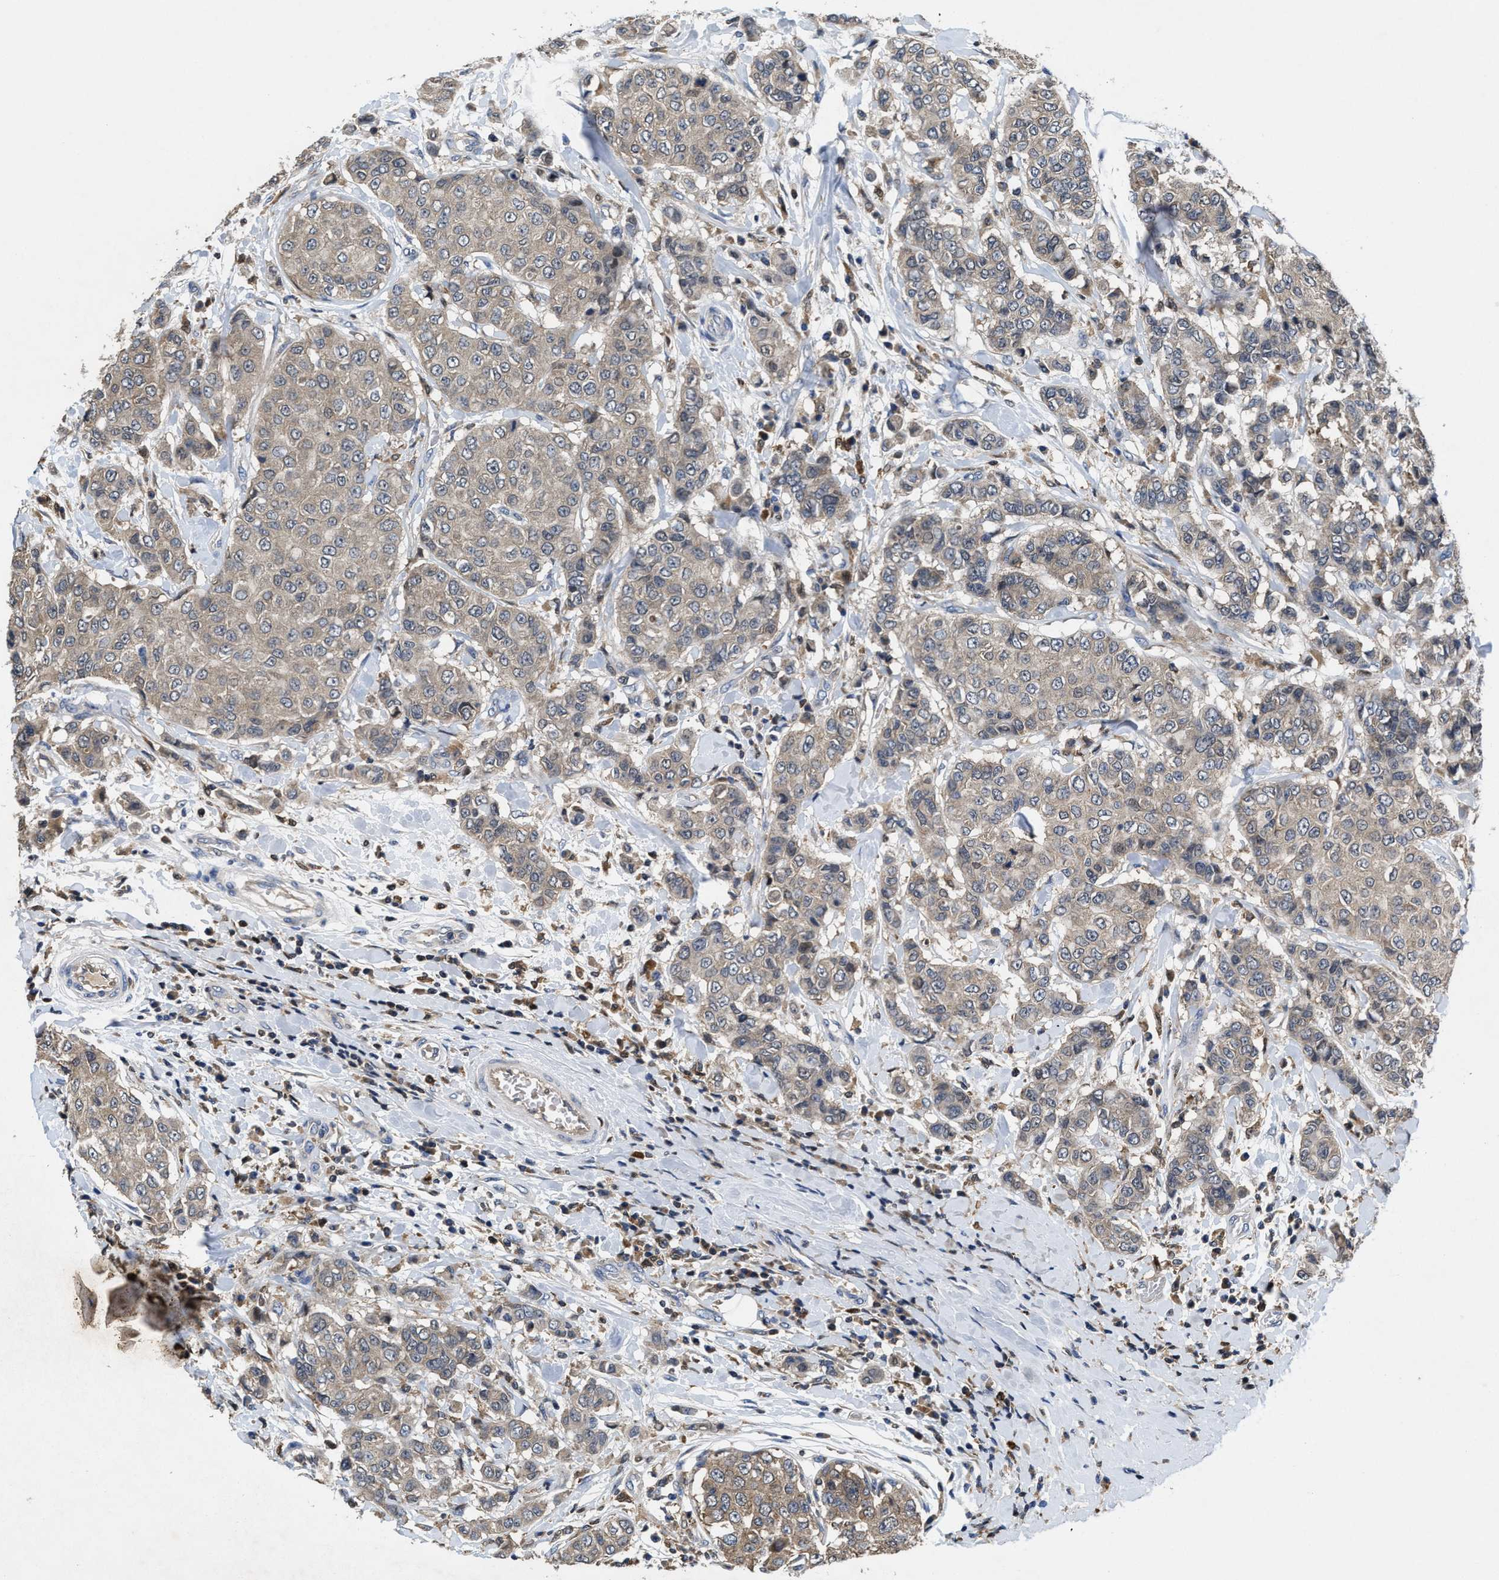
{"staining": {"intensity": "weak", "quantity": "25%-75%", "location": "cytoplasmic/membranous"}, "tissue": "breast cancer", "cell_type": "Tumor cells", "image_type": "cancer", "snomed": [{"axis": "morphology", "description": "Duct carcinoma"}, {"axis": "topography", "description": "Breast"}], "caption": "Intraductal carcinoma (breast) was stained to show a protein in brown. There is low levels of weak cytoplasmic/membranous staining in approximately 25%-75% of tumor cells.", "gene": "RGS10", "patient": {"sex": "female", "age": 27}}